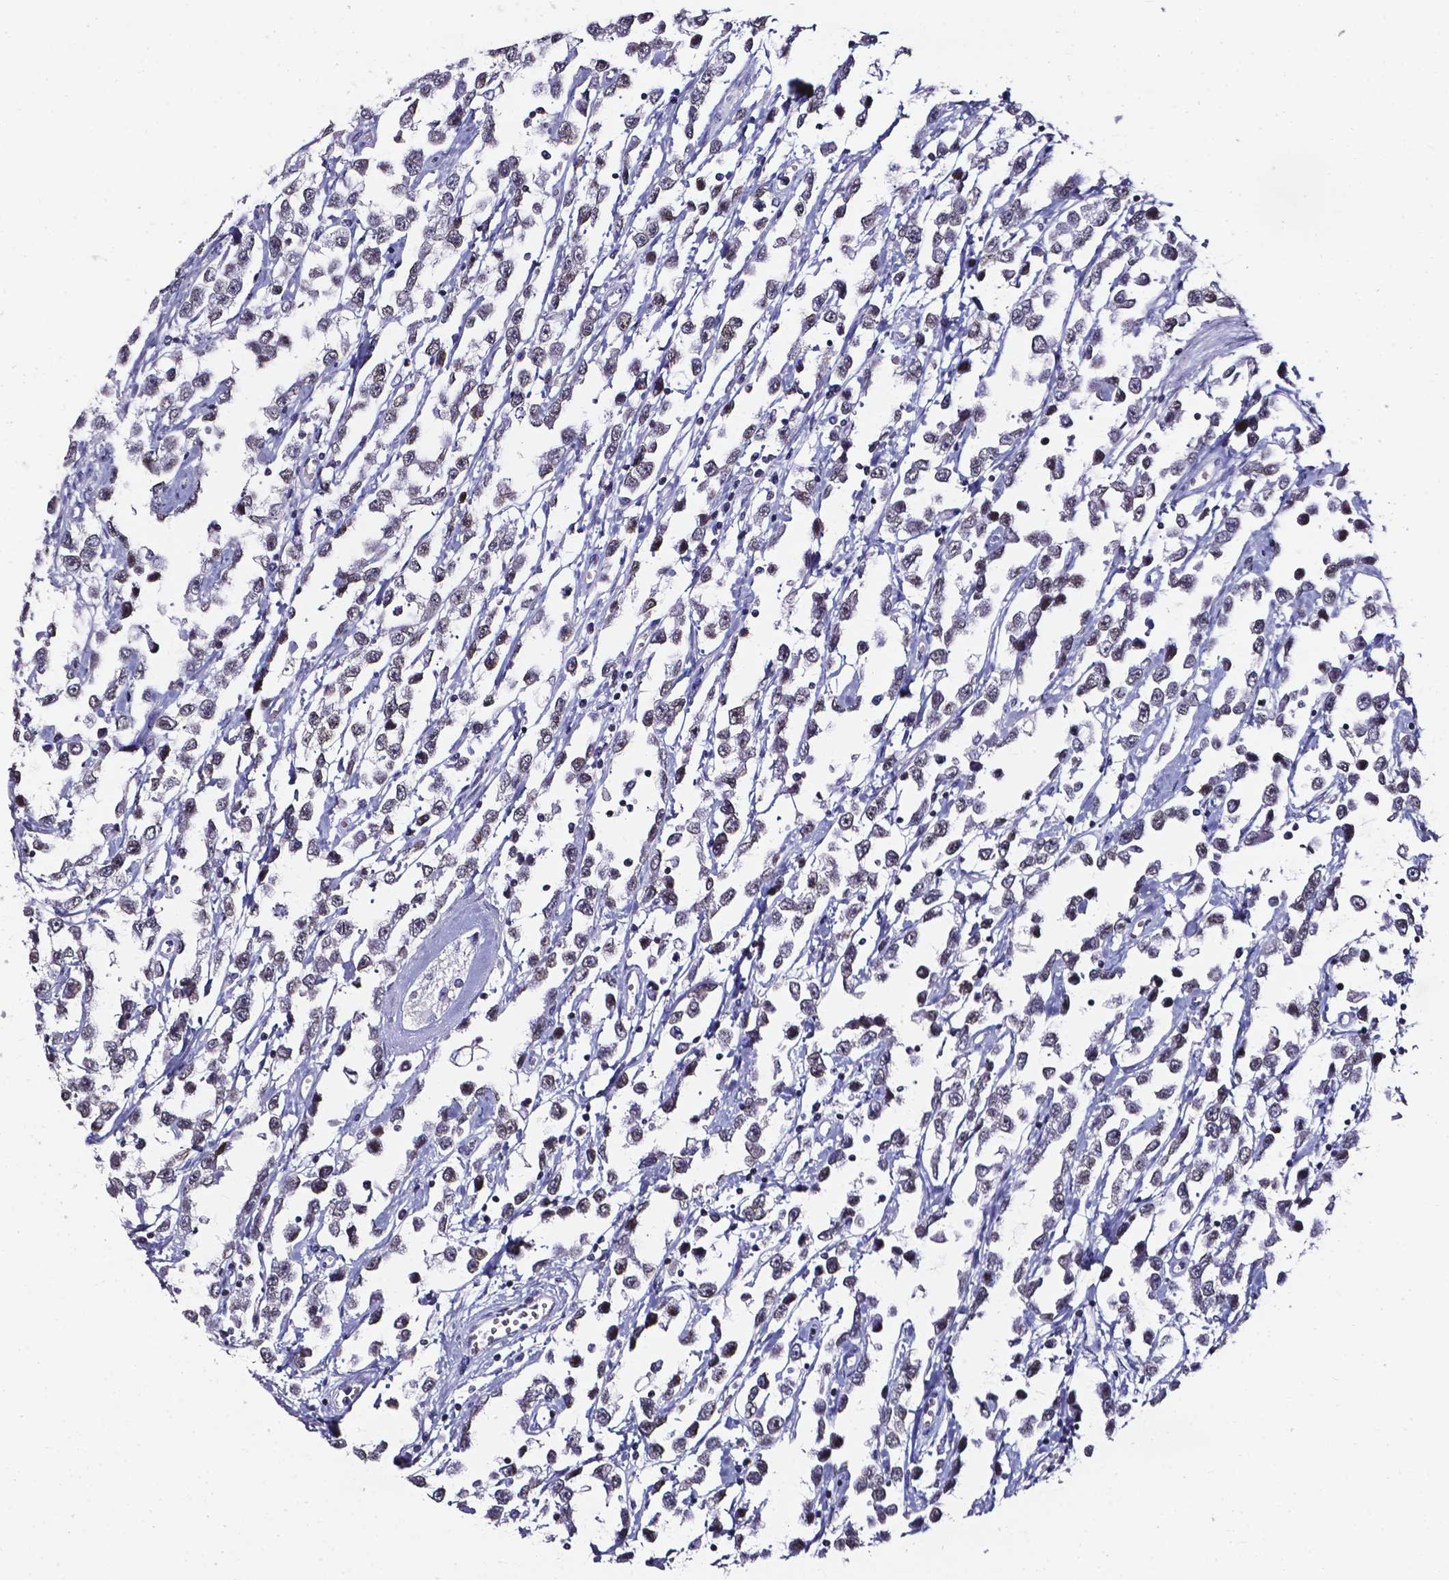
{"staining": {"intensity": "negative", "quantity": "none", "location": "none"}, "tissue": "testis cancer", "cell_type": "Tumor cells", "image_type": "cancer", "snomed": [{"axis": "morphology", "description": "Seminoma, NOS"}, {"axis": "topography", "description": "Testis"}], "caption": "Immunohistochemistry (IHC) micrograph of human testis seminoma stained for a protein (brown), which displays no positivity in tumor cells.", "gene": "AKR1B10", "patient": {"sex": "male", "age": 34}}